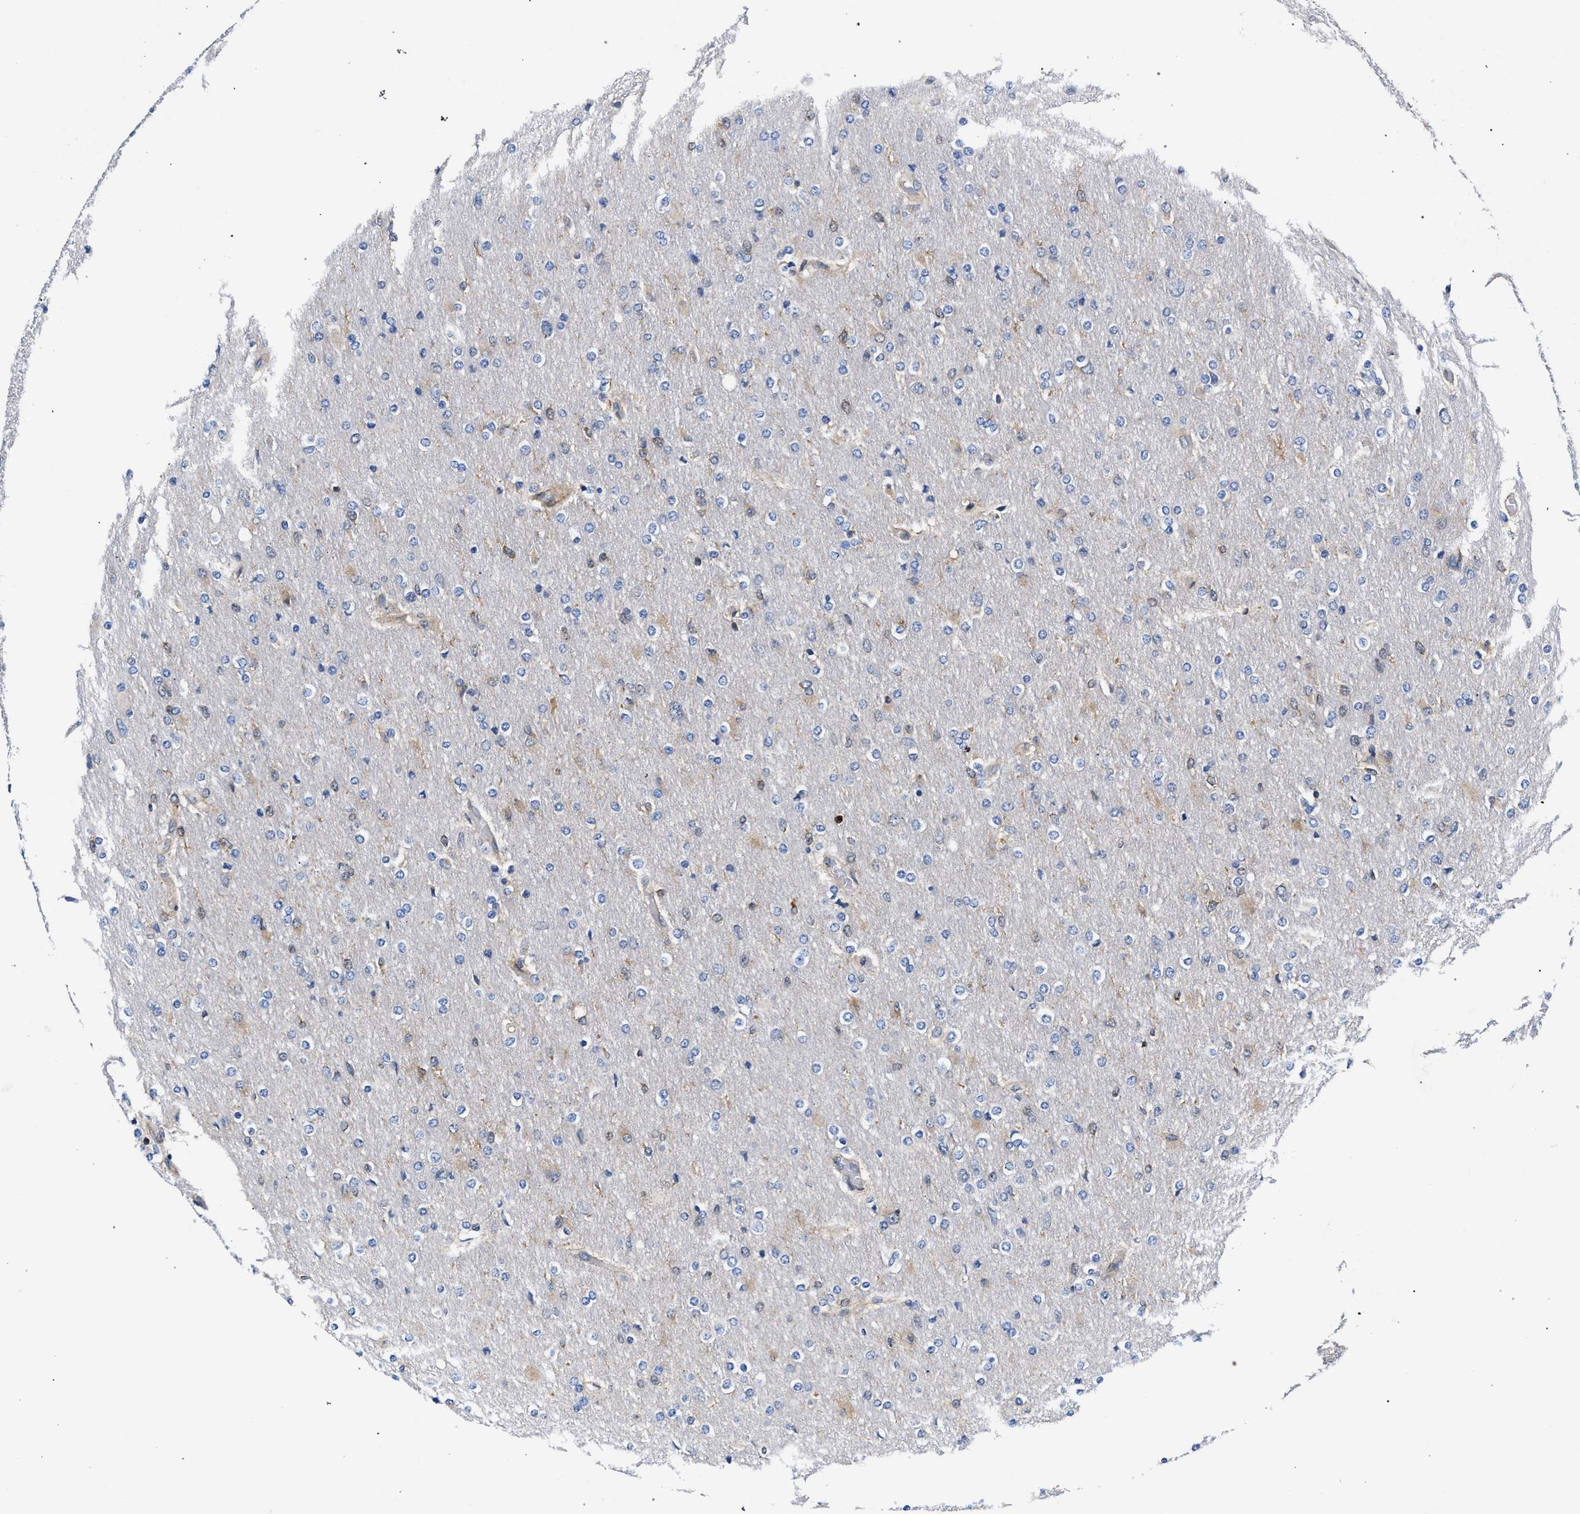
{"staining": {"intensity": "negative", "quantity": "none", "location": "none"}, "tissue": "glioma", "cell_type": "Tumor cells", "image_type": "cancer", "snomed": [{"axis": "morphology", "description": "Glioma, malignant, High grade"}, {"axis": "topography", "description": "Cerebral cortex"}], "caption": "Tumor cells are negative for brown protein staining in glioma.", "gene": "LASP1", "patient": {"sex": "female", "age": 36}}